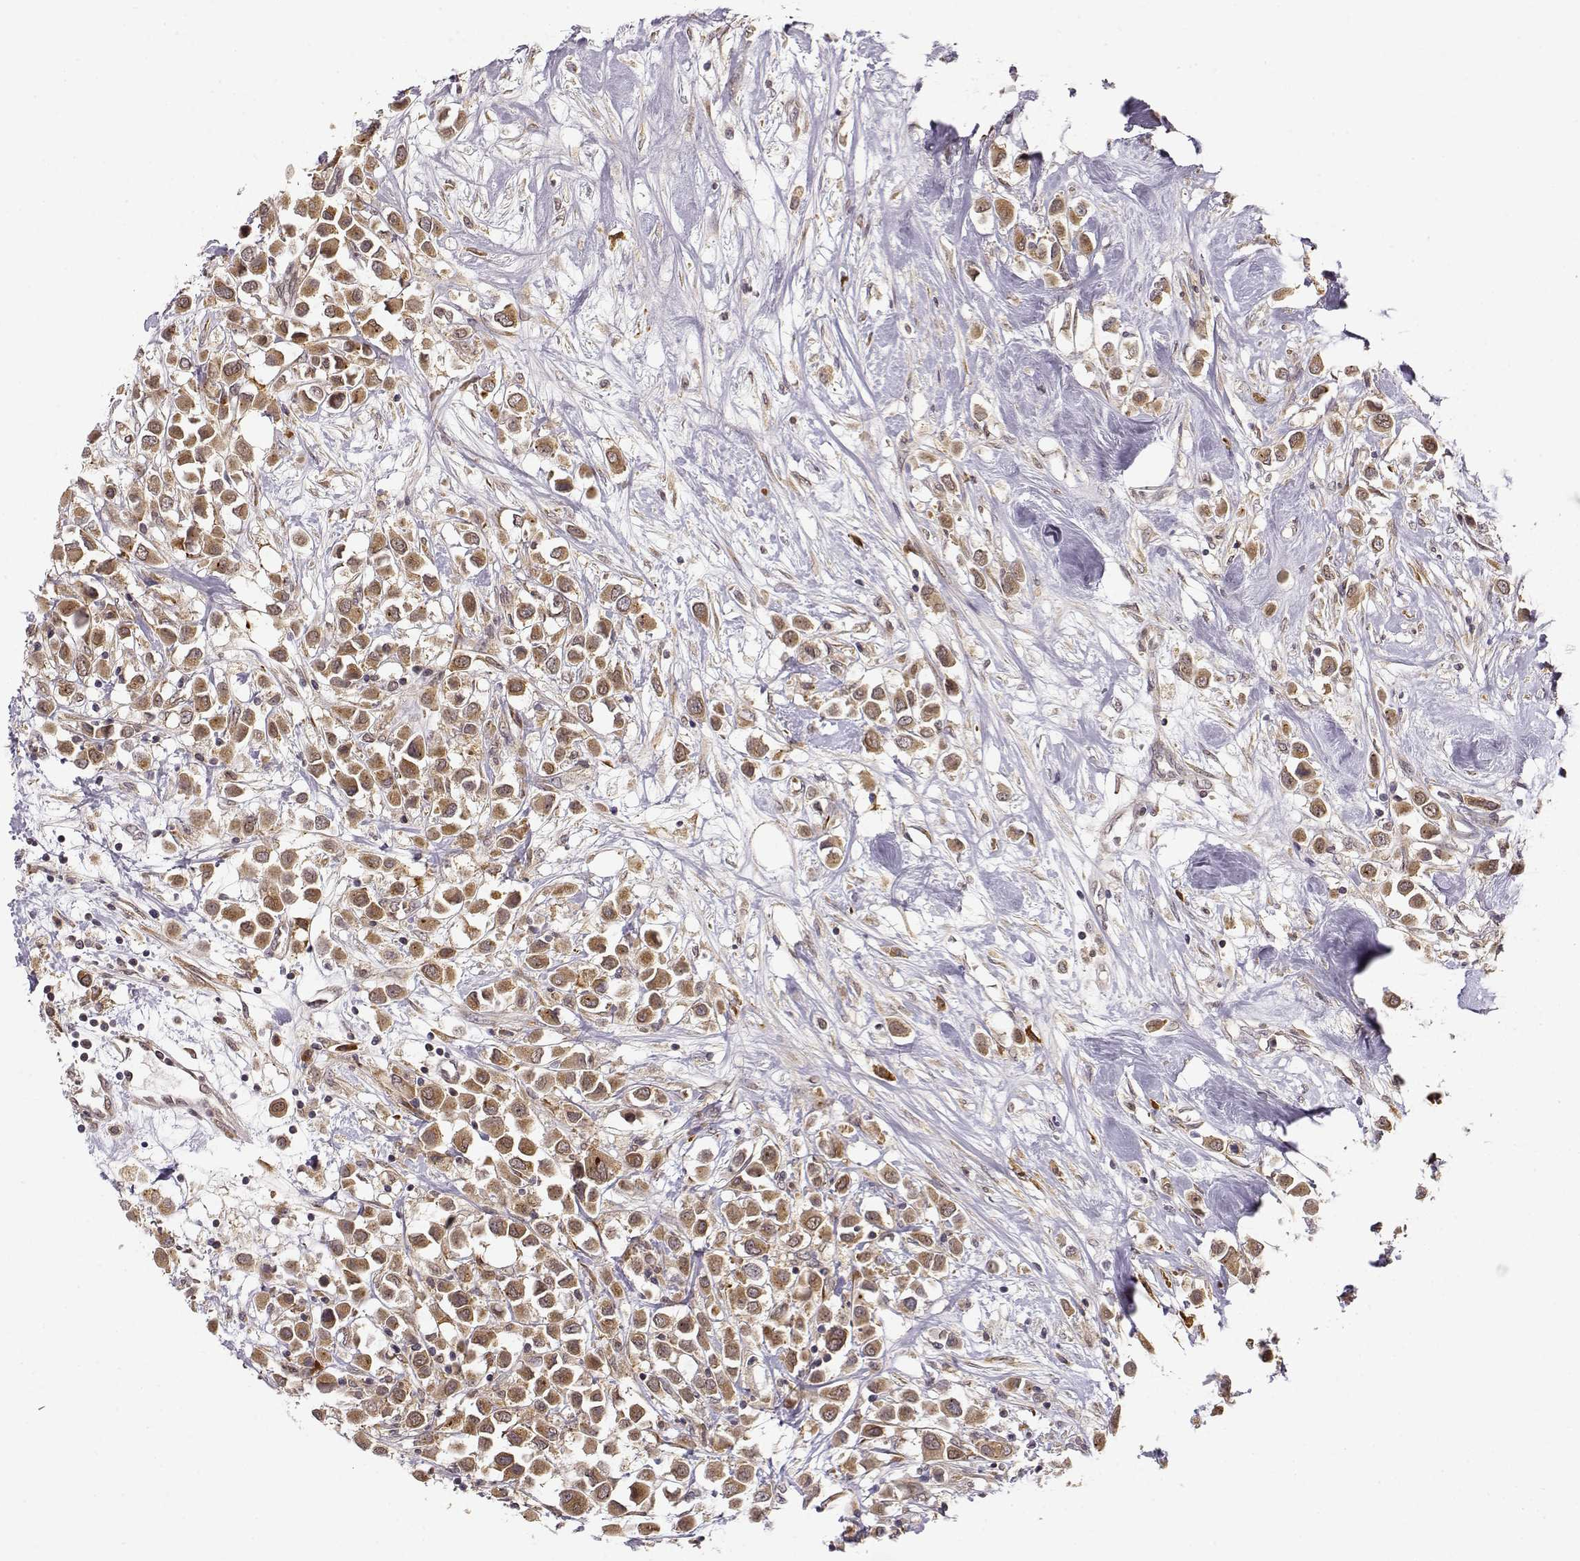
{"staining": {"intensity": "moderate", "quantity": ">75%", "location": "cytoplasmic/membranous"}, "tissue": "breast cancer", "cell_type": "Tumor cells", "image_type": "cancer", "snomed": [{"axis": "morphology", "description": "Duct carcinoma"}, {"axis": "topography", "description": "Breast"}], "caption": "Immunohistochemical staining of infiltrating ductal carcinoma (breast) reveals medium levels of moderate cytoplasmic/membranous positivity in approximately >75% of tumor cells. (Brightfield microscopy of DAB IHC at high magnification).", "gene": "ERGIC2", "patient": {"sex": "female", "age": 61}}